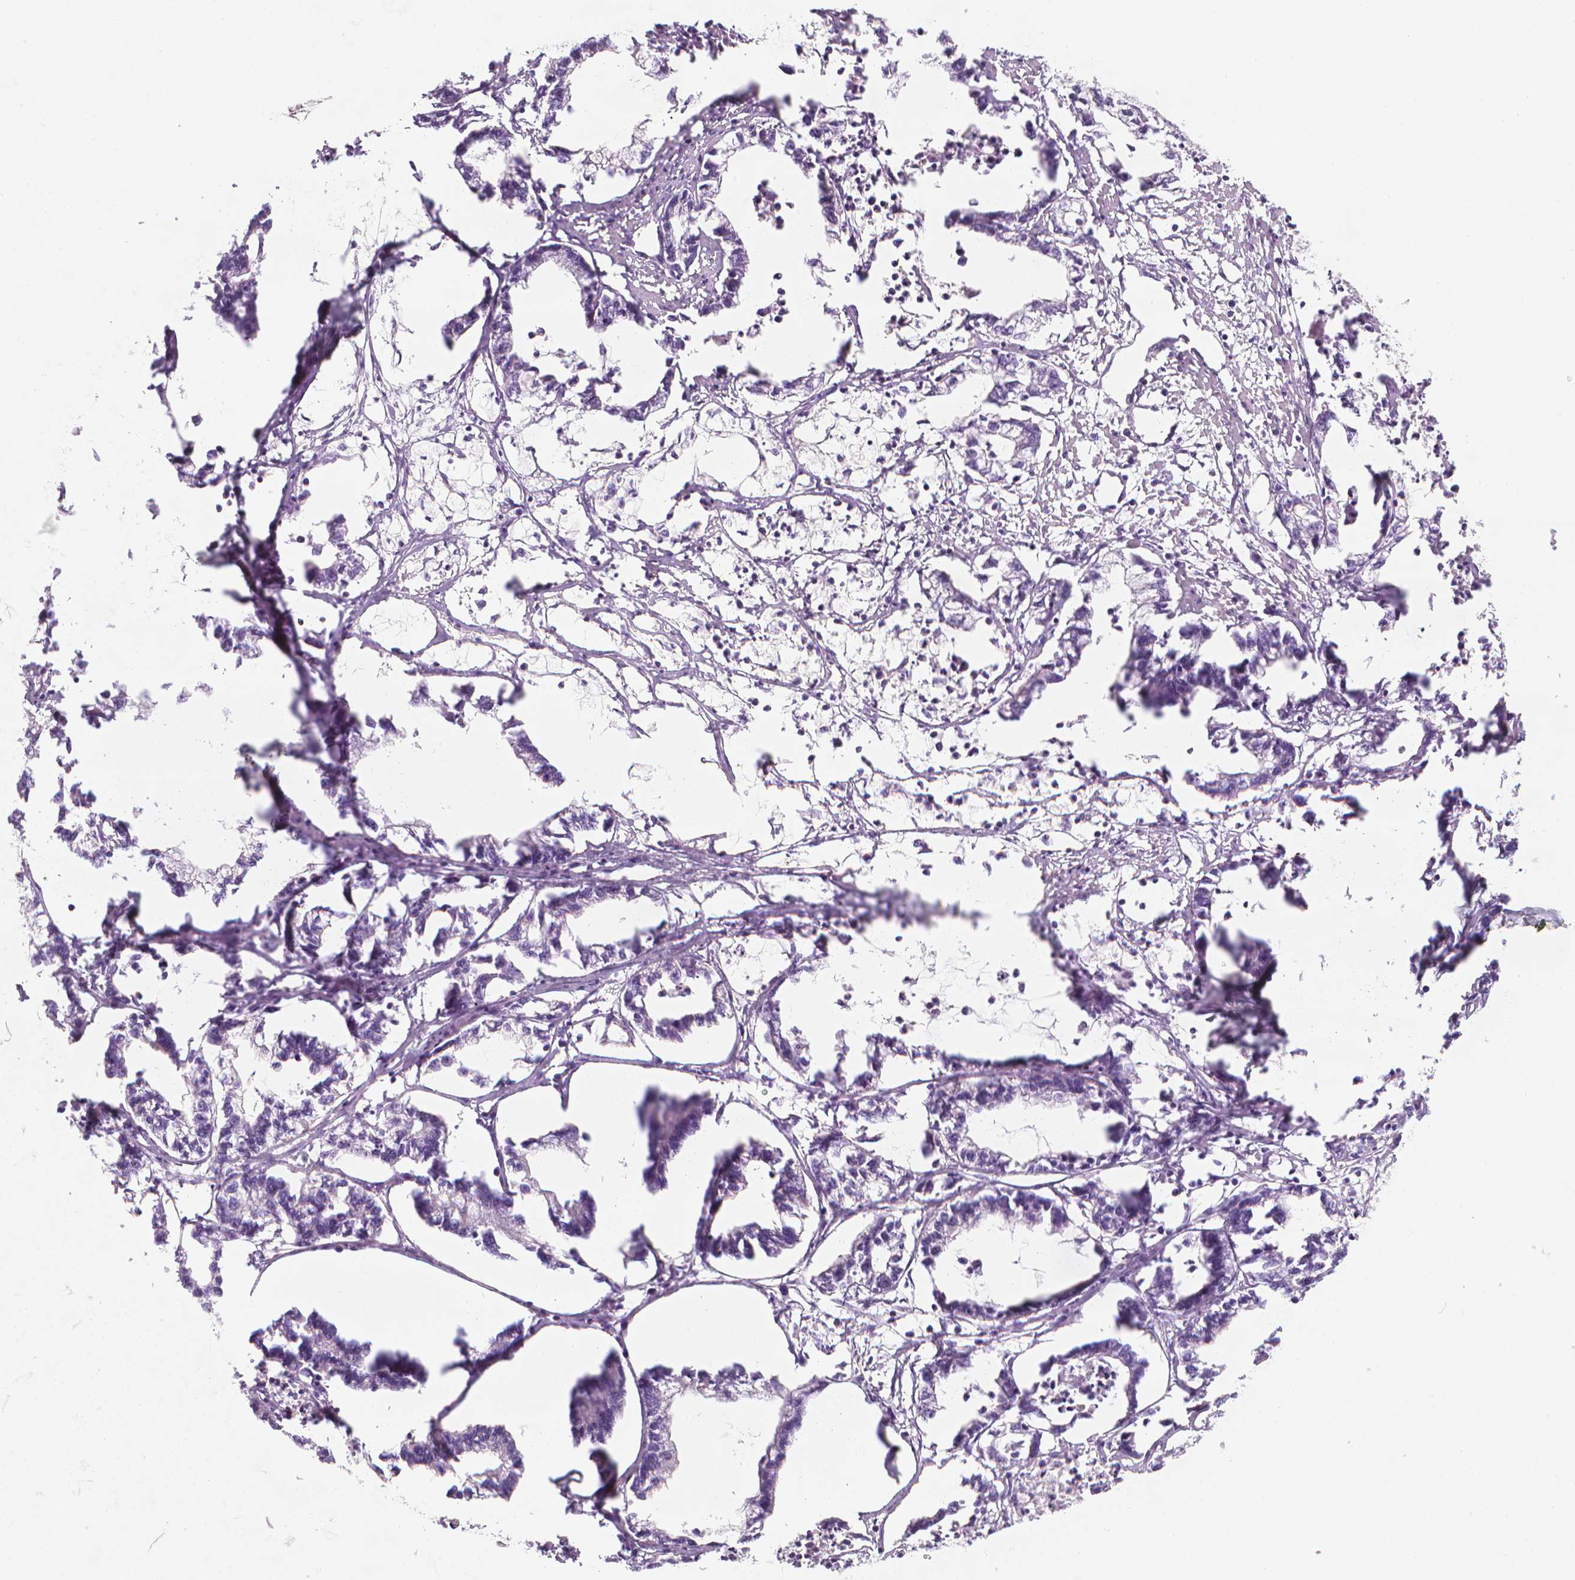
{"staining": {"intensity": "negative", "quantity": "none", "location": "none"}, "tissue": "stomach cancer", "cell_type": "Tumor cells", "image_type": "cancer", "snomed": [{"axis": "morphology", "description": "Adenocarcinoma, NOS"}, {"axis": "topography", "description": "Stomach"}], "caption": "Stomach adenocarcinoma stained for a protein using immunohistochemistry (IHC) exhibits no staining tumor cells.", "gene": "DCAF8L1", "patient": {"sex": "male", "age": 83}}